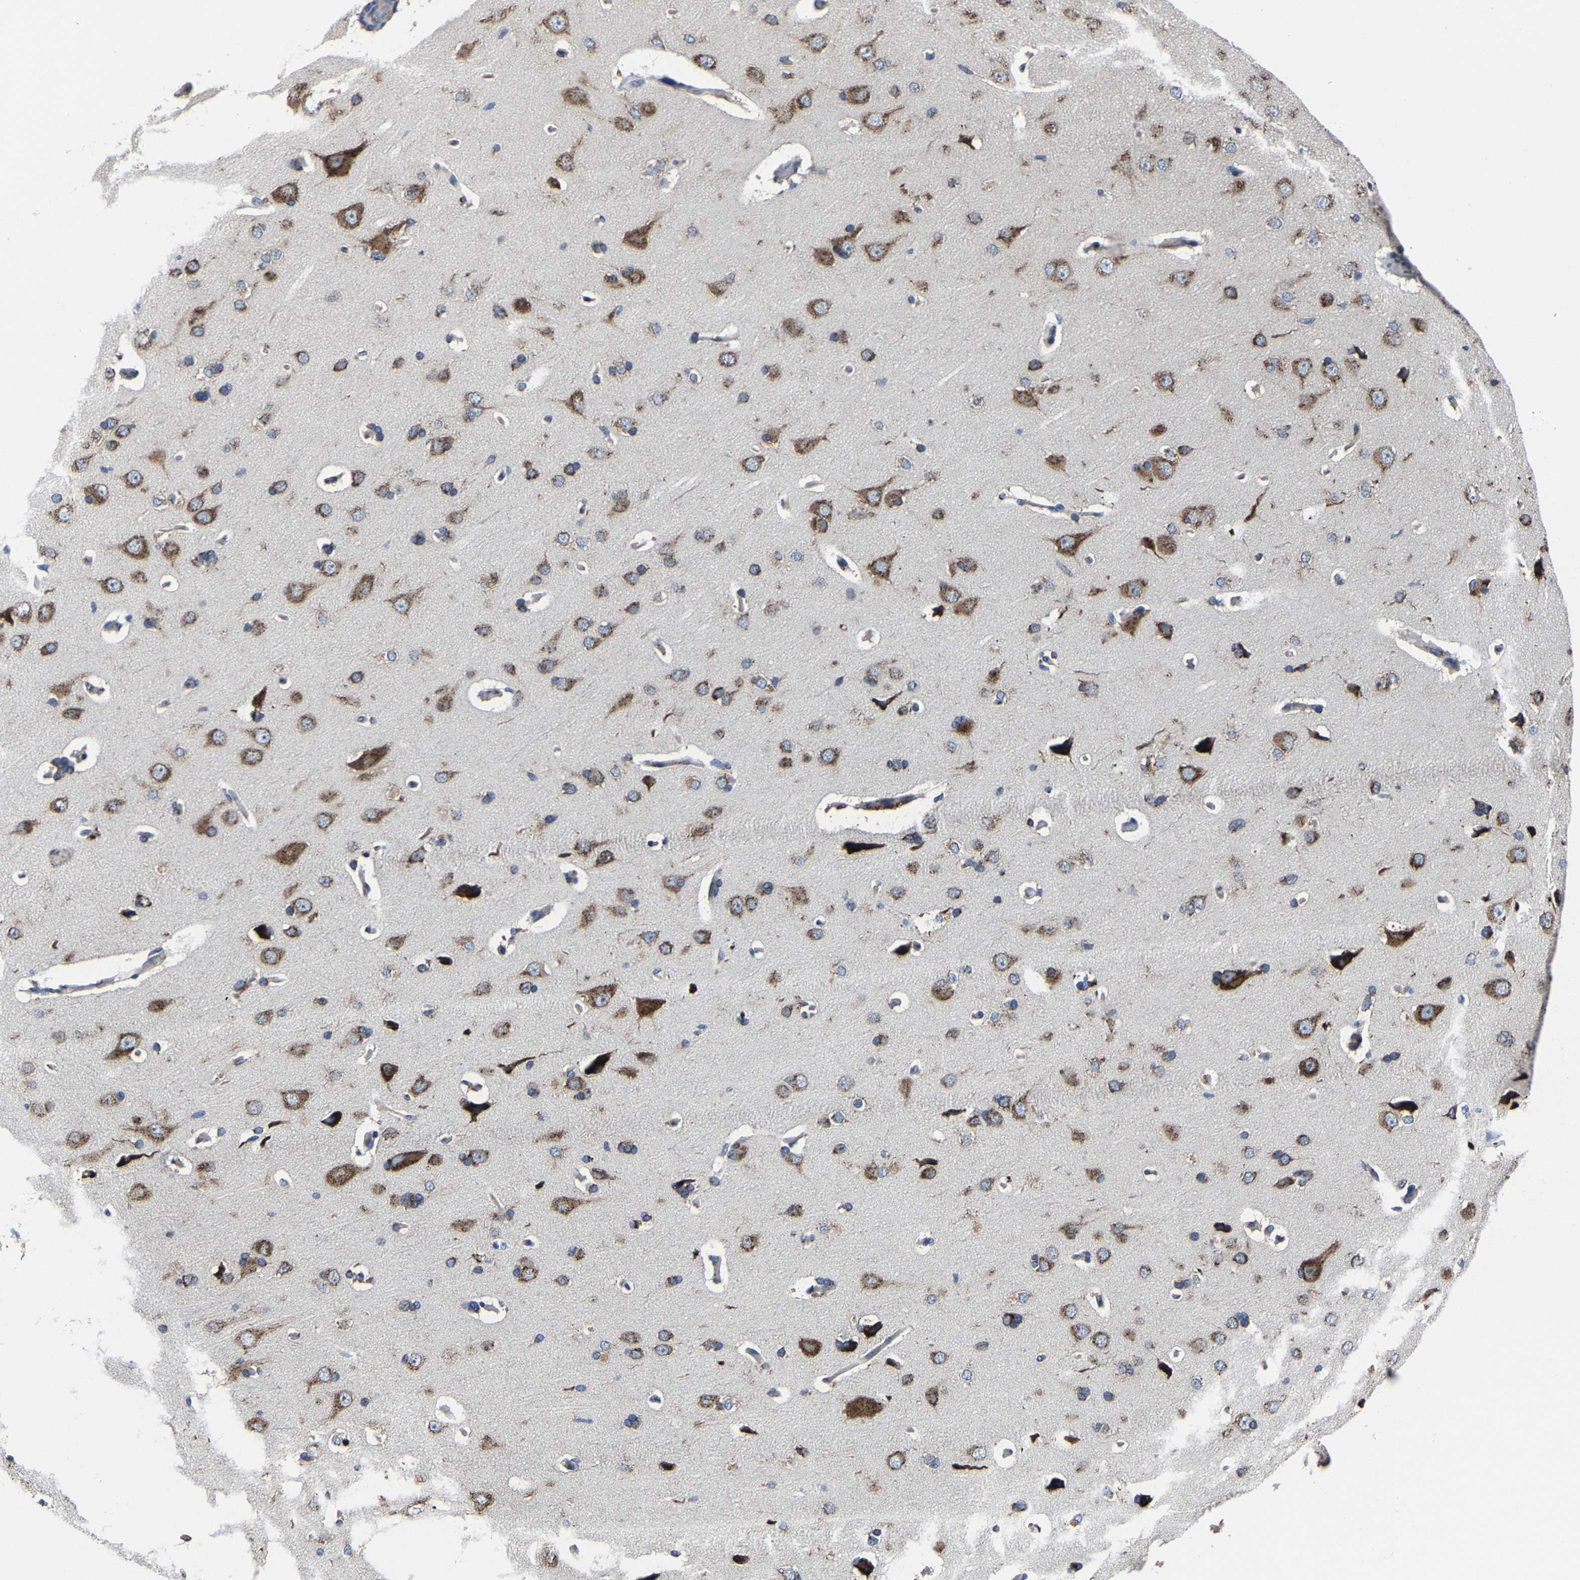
{"staining": {"intensity": "negative", "quantity": "none", "location": "none"}, "tissue": "cerebral cortex", "cell_type": "Endothelial cells", "image_type": "normal", "snomed": [{"axis": "morphology", "description": "Normal tissue, NOS"}, {"axis": "topography", "description": "Cerebral cortex"}], "caption": "There is no significant staining in endothelial cells of cerebral cortex.", "gene": "EBAG9", "patient": {"sex": "male", "age": 62}}